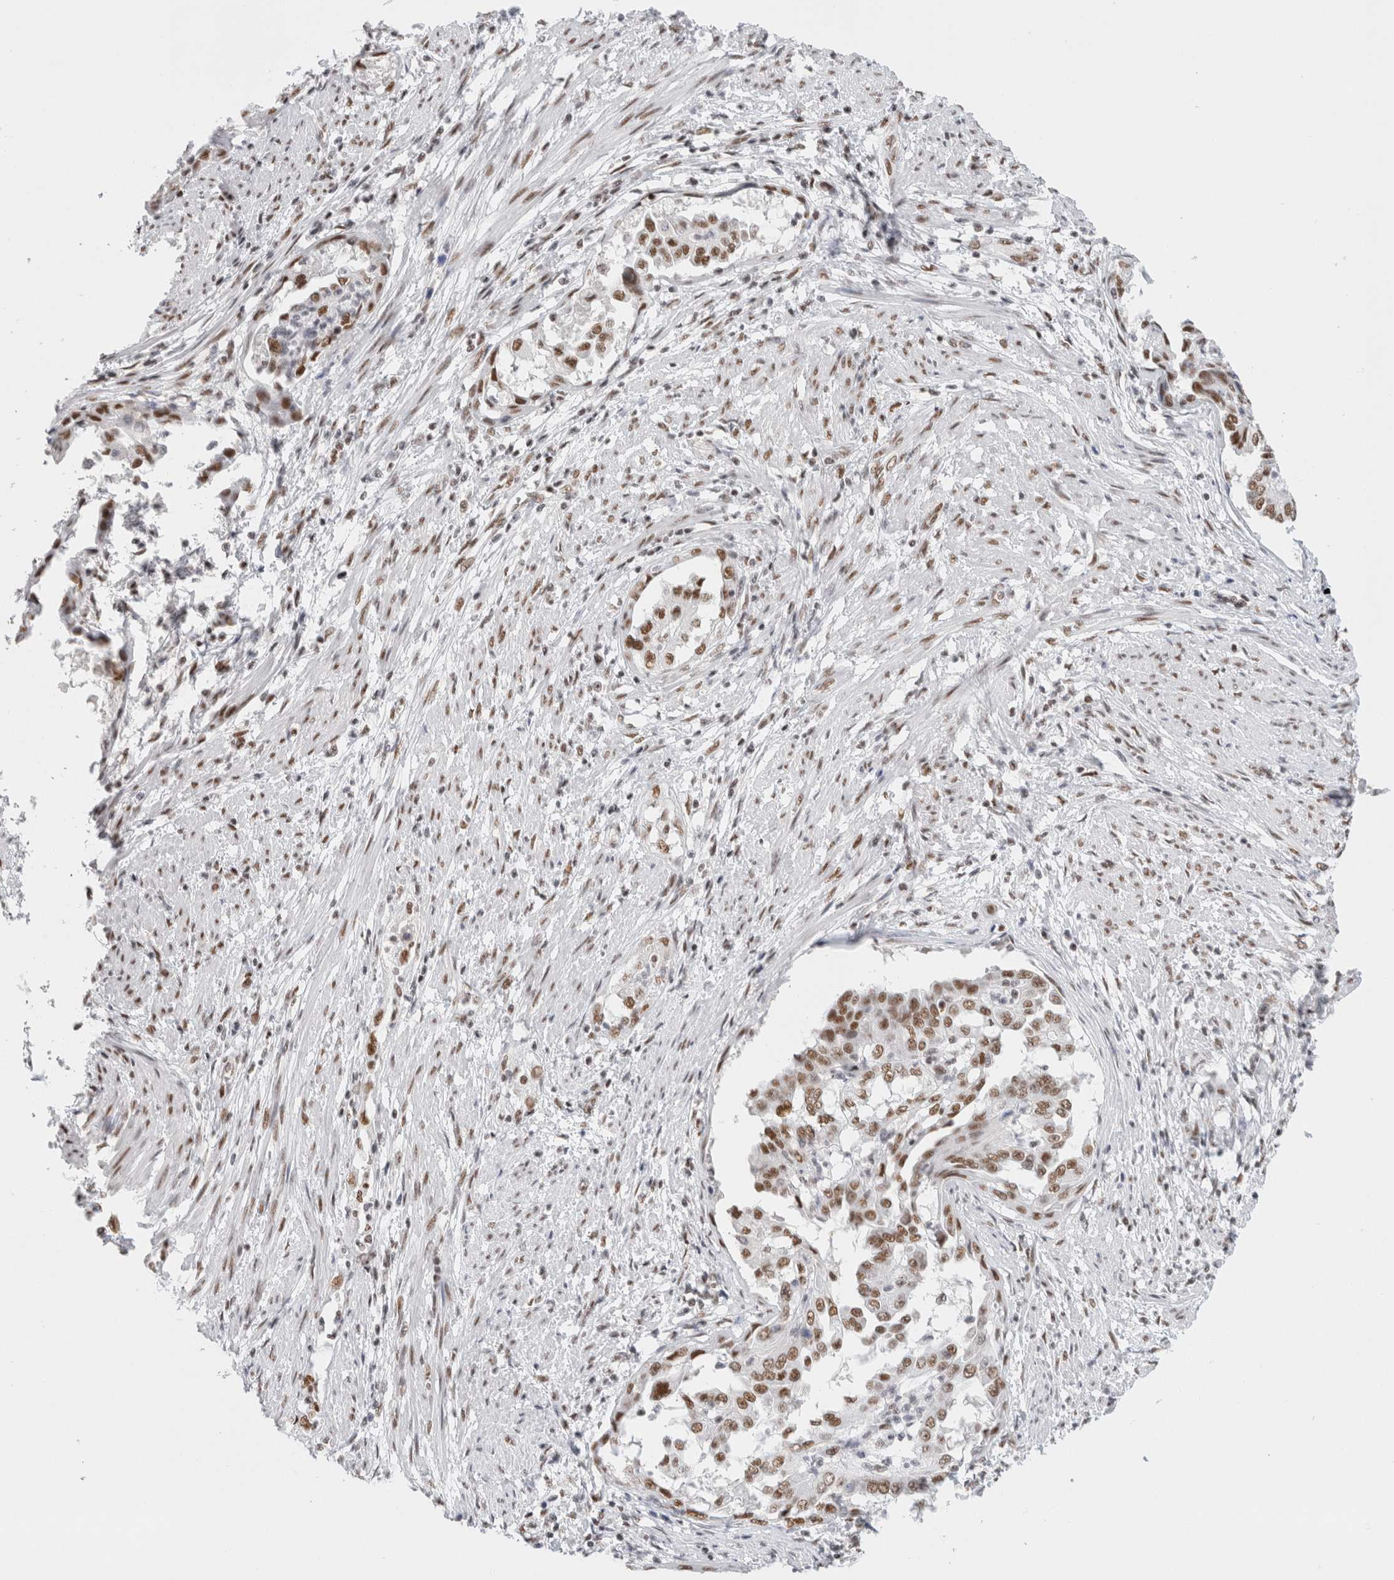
{"staining": {"intensity": "moderate", "quantity": ">75%", "location": "nuclear"}, "tissue": "endometrial cancer", "cell_type": "Tumor cells", "image_type": "cancer", "snomed": [{"axis": "morphology", "description": "Adenocarcinoma, NOS"}, {"axis": "topography", "description": "Endometrium"}], "caption": "Protein staining shows moderate nuclear staining in approximately >75% of tumor cells in endometrial cancer (adenocarcinoma).", "gene": "COPS7A", "patient": {"sex": "female", "age": 85}}